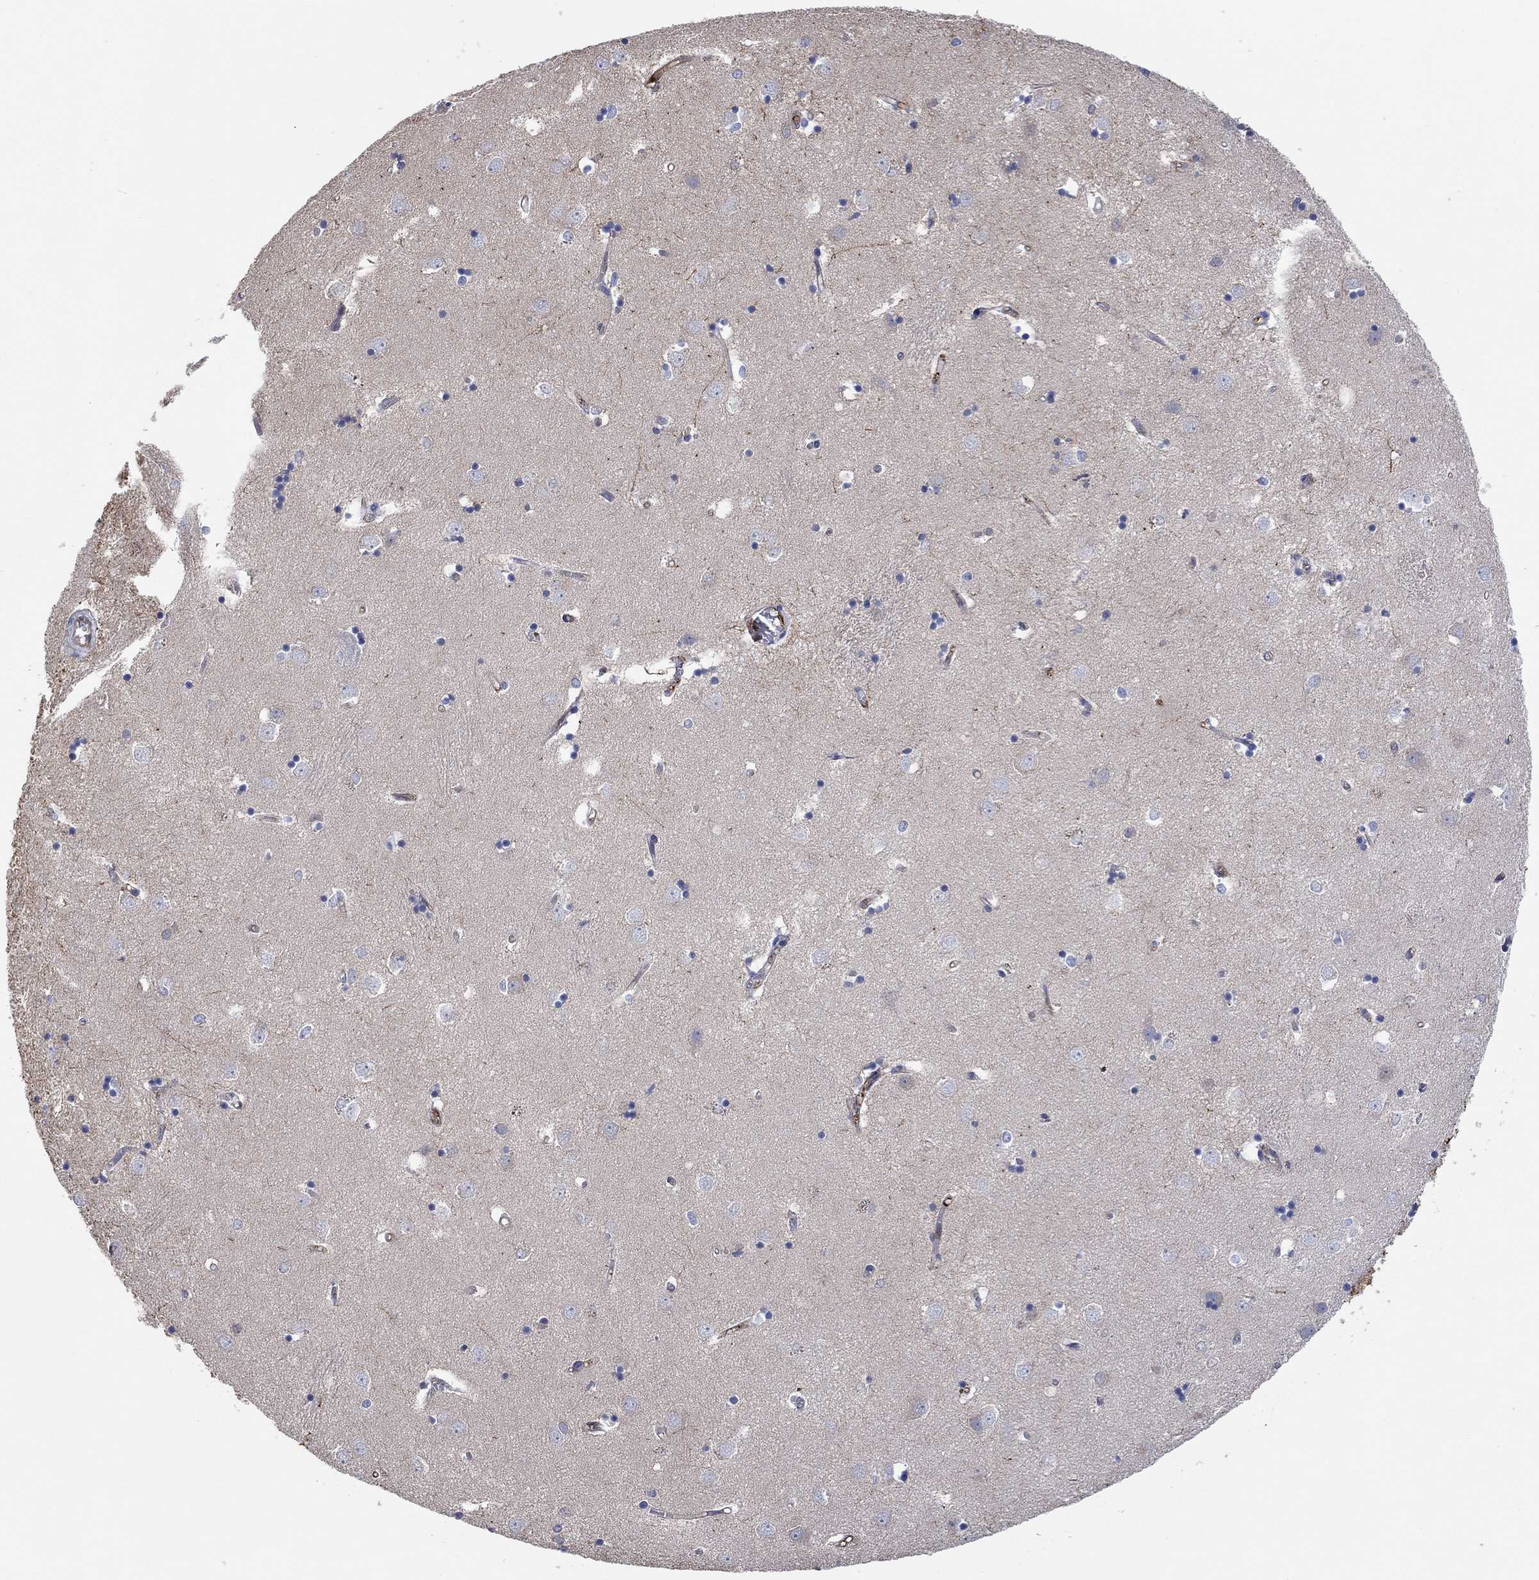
{"staining": {"intensity": "moderate", "quantity": "<25%", "location": "cytoplasmic/membranous"}, "tissue": "caudate", "cell_type": "Glial cells", "image_type": "normal", "snomed": [{"axis": "morphology", "description": "Normal tissue, NOS"}, {"axis": "topography", "description": "Lateral ventricle wall"}], "caption": "This photomicrograph demonstrates IHC staining of normal human caudate, with low moderate cytoplasmic/membranous staining in about <25% of glial cells.", "gene": "TGM2", "patient": {"sex": "male", "age": 54}}